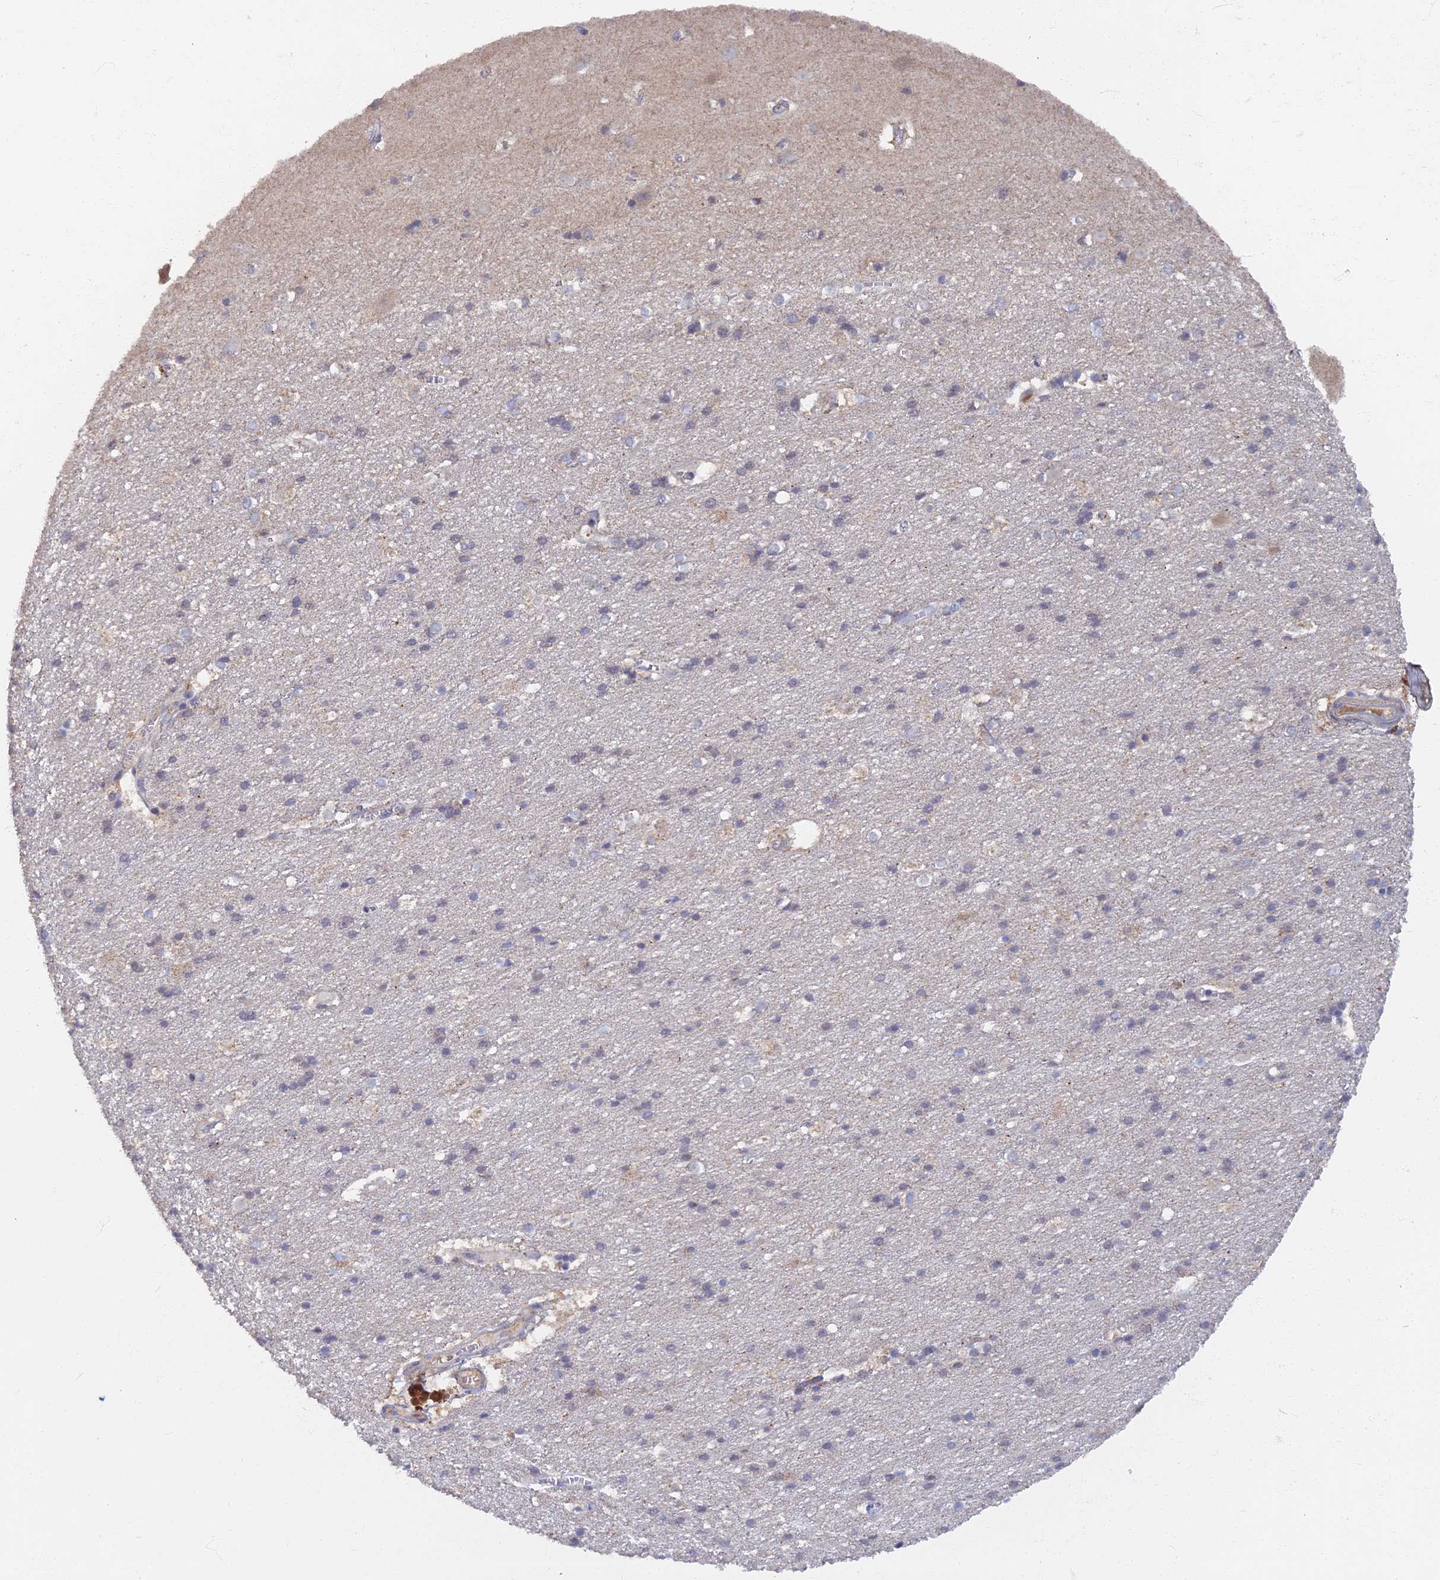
{"staining": {"intensity": "negative", "quantity": "none", "location": "none"}, "tissue": "cerebral cortex", "cell_type": "Endothelial cells", "image_type": "normal", "snomed": [{"axis": "morphology", "description": "Normal tissue, NOS"}, {"axis": "topography", "description": "Cerebral cortex"}], "caption": "High power microscopy image of an IHC photomicrograph of benign cerebral cortex, revealing no significant staining in endothelial cells. (Stains: DAB IHC with hematoxylin counter stain, Microscopy: brightfield microscopy at high magnification).", "gene": "RSPH3", "patient": {"sex": "male", "age": 54}}